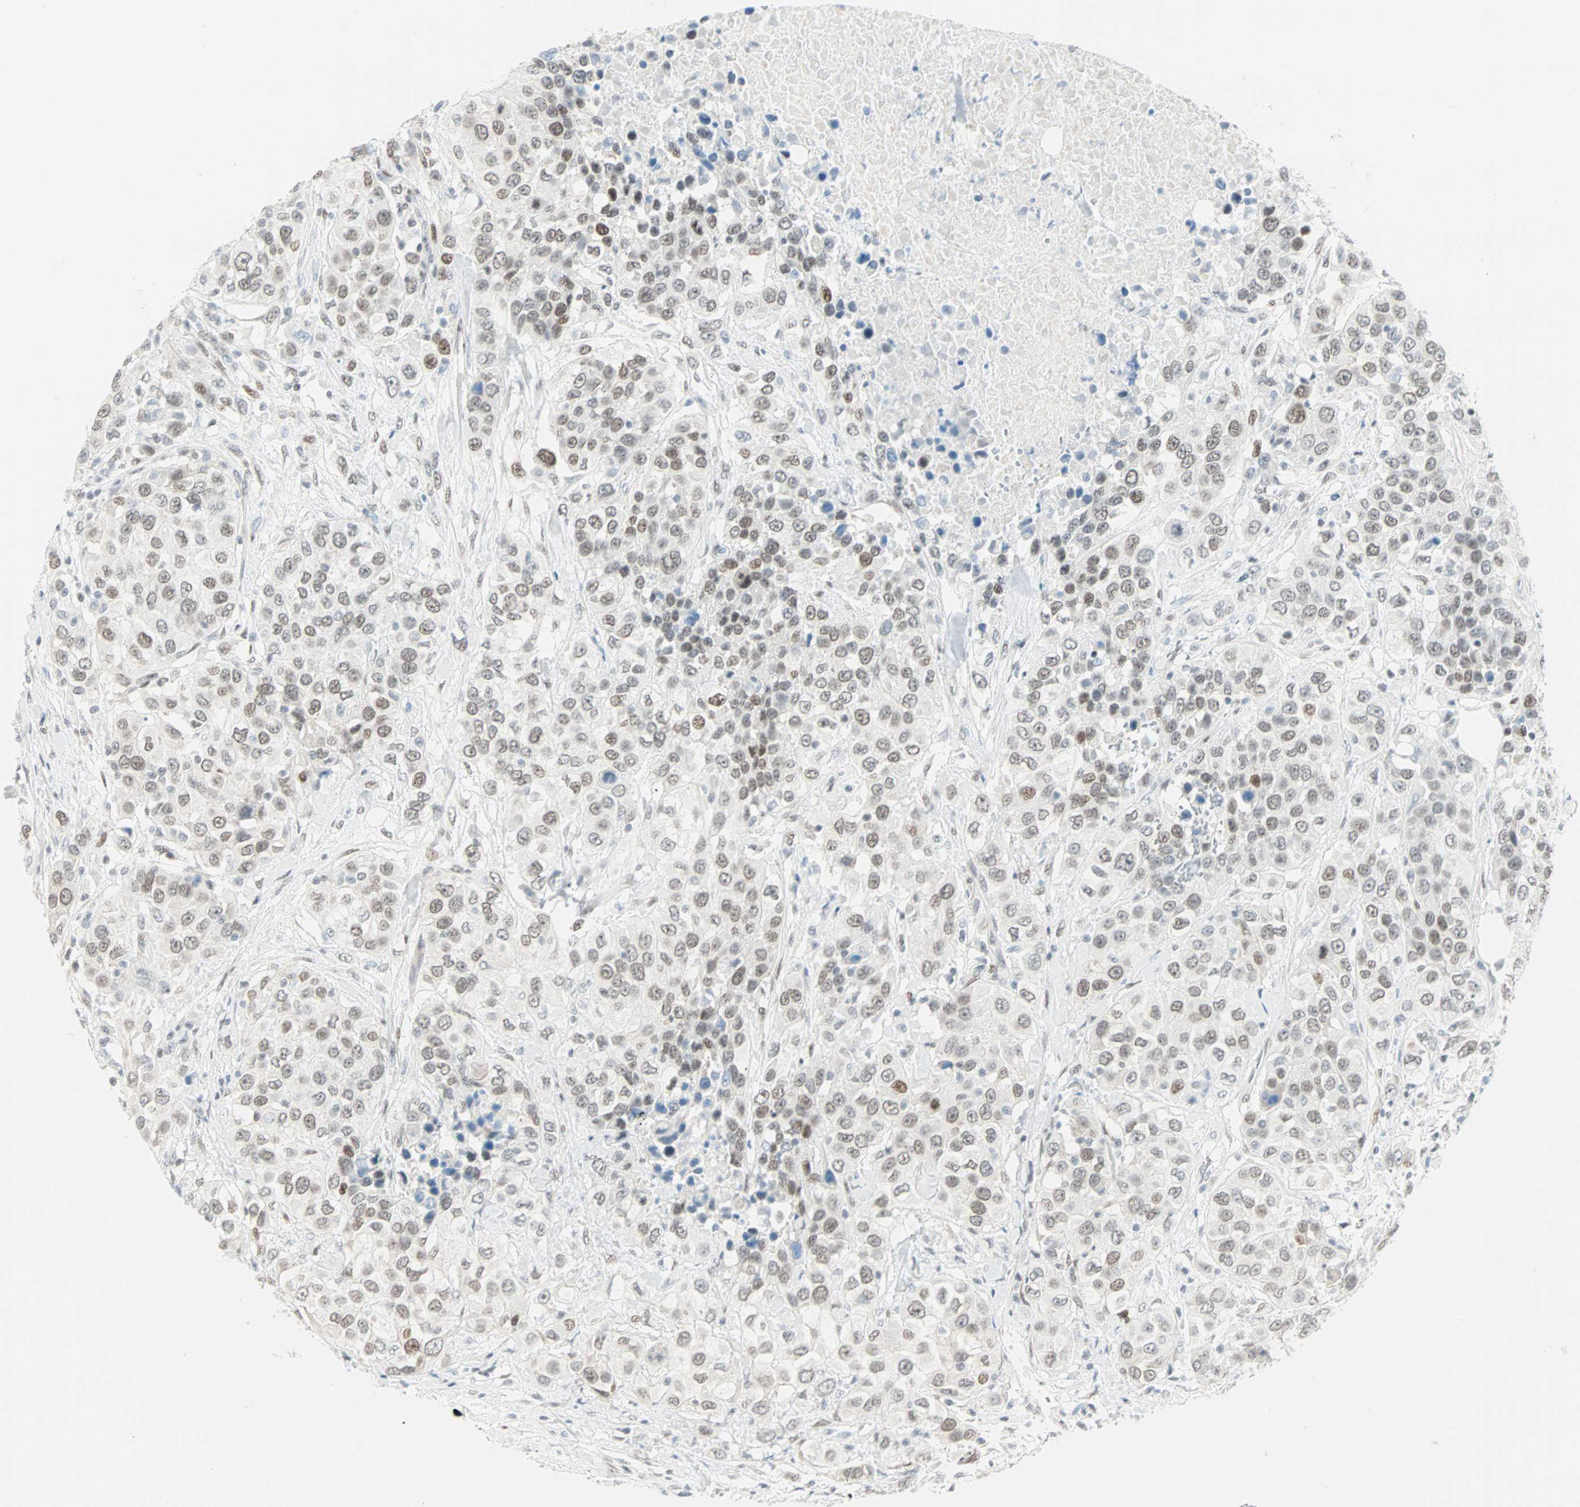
{"staining": {"intensity": "weak", "quantity": "25%-75%", "location": "none"}, "tissue": "urothelial cancer", "cell_type": "Tumor cells", "image_type": "cancer", "snomed": [{"axis": "morphology", "description": "Urothelial carcinoma, High grade"}, {"axis": "topography", "description": "Urinary bladder"}], "caption": "Brown immunohistochemical staining in urothelial carcinoma (high-grade) exhibits weak None positivity in approximately 25%-75% of tumor cells.", "gene": "PKNOX1", "patient": {"sex": "female", "age": 80}}